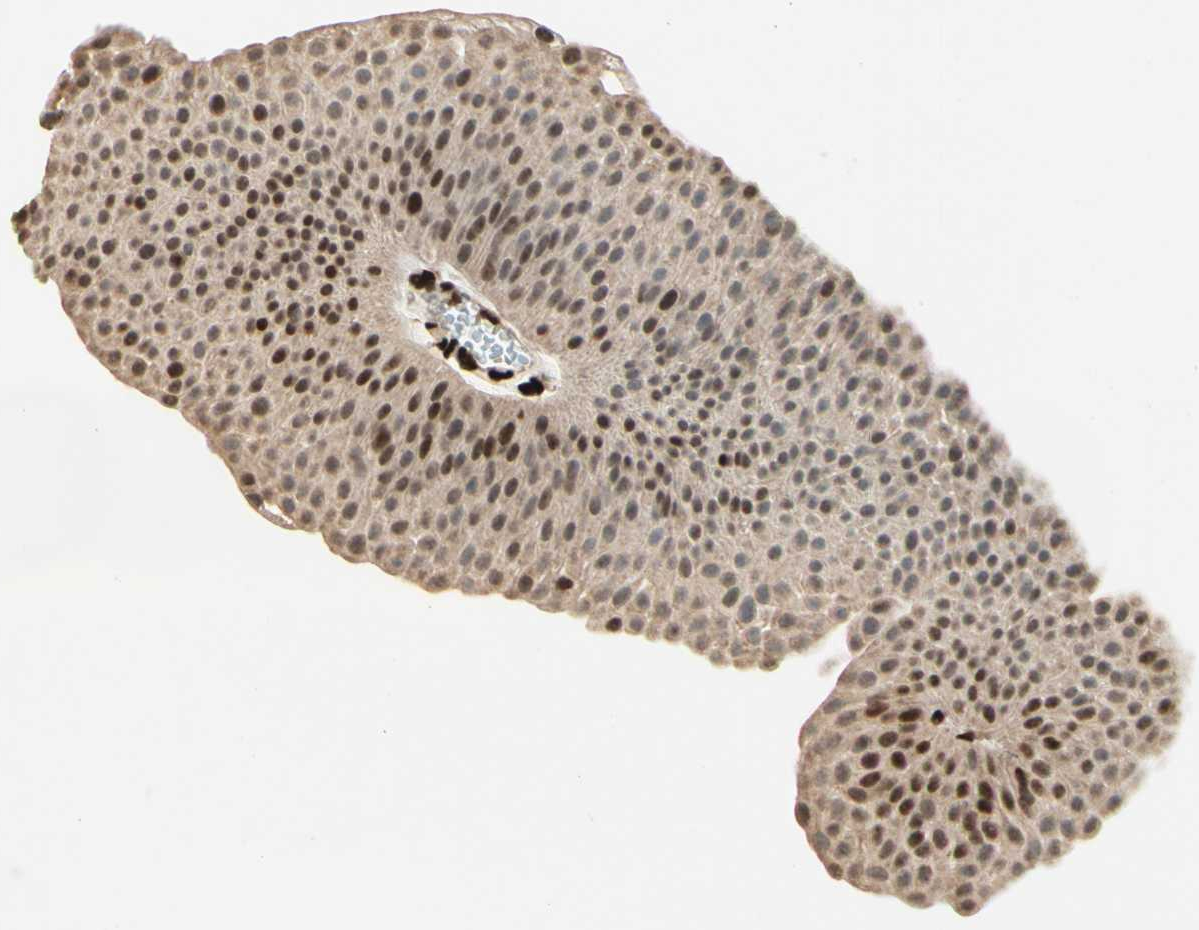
{"staining": {"intensity": "strong", "quantity": ">75%", "location": "nuclear"}, "tissue": "urothelial cancer", "cell_type": "Tumor cells", "image_type": "cancer", "snomed": [{"axis": "morphology", "description": "Urothelial carcinoma, Low grade"}, {"axis": "topography", "description": "Urinary bladder"}], "caption": "Immunohistochemistry photomicrograph of human low-grade urothelial carcinoma stained for a protein (brown), which displays high levels of strong nuclear positivity in approximately >75% of tumor cells.", "gene": "NR3C1", "patient": {"sex": "female", "age": 60}}